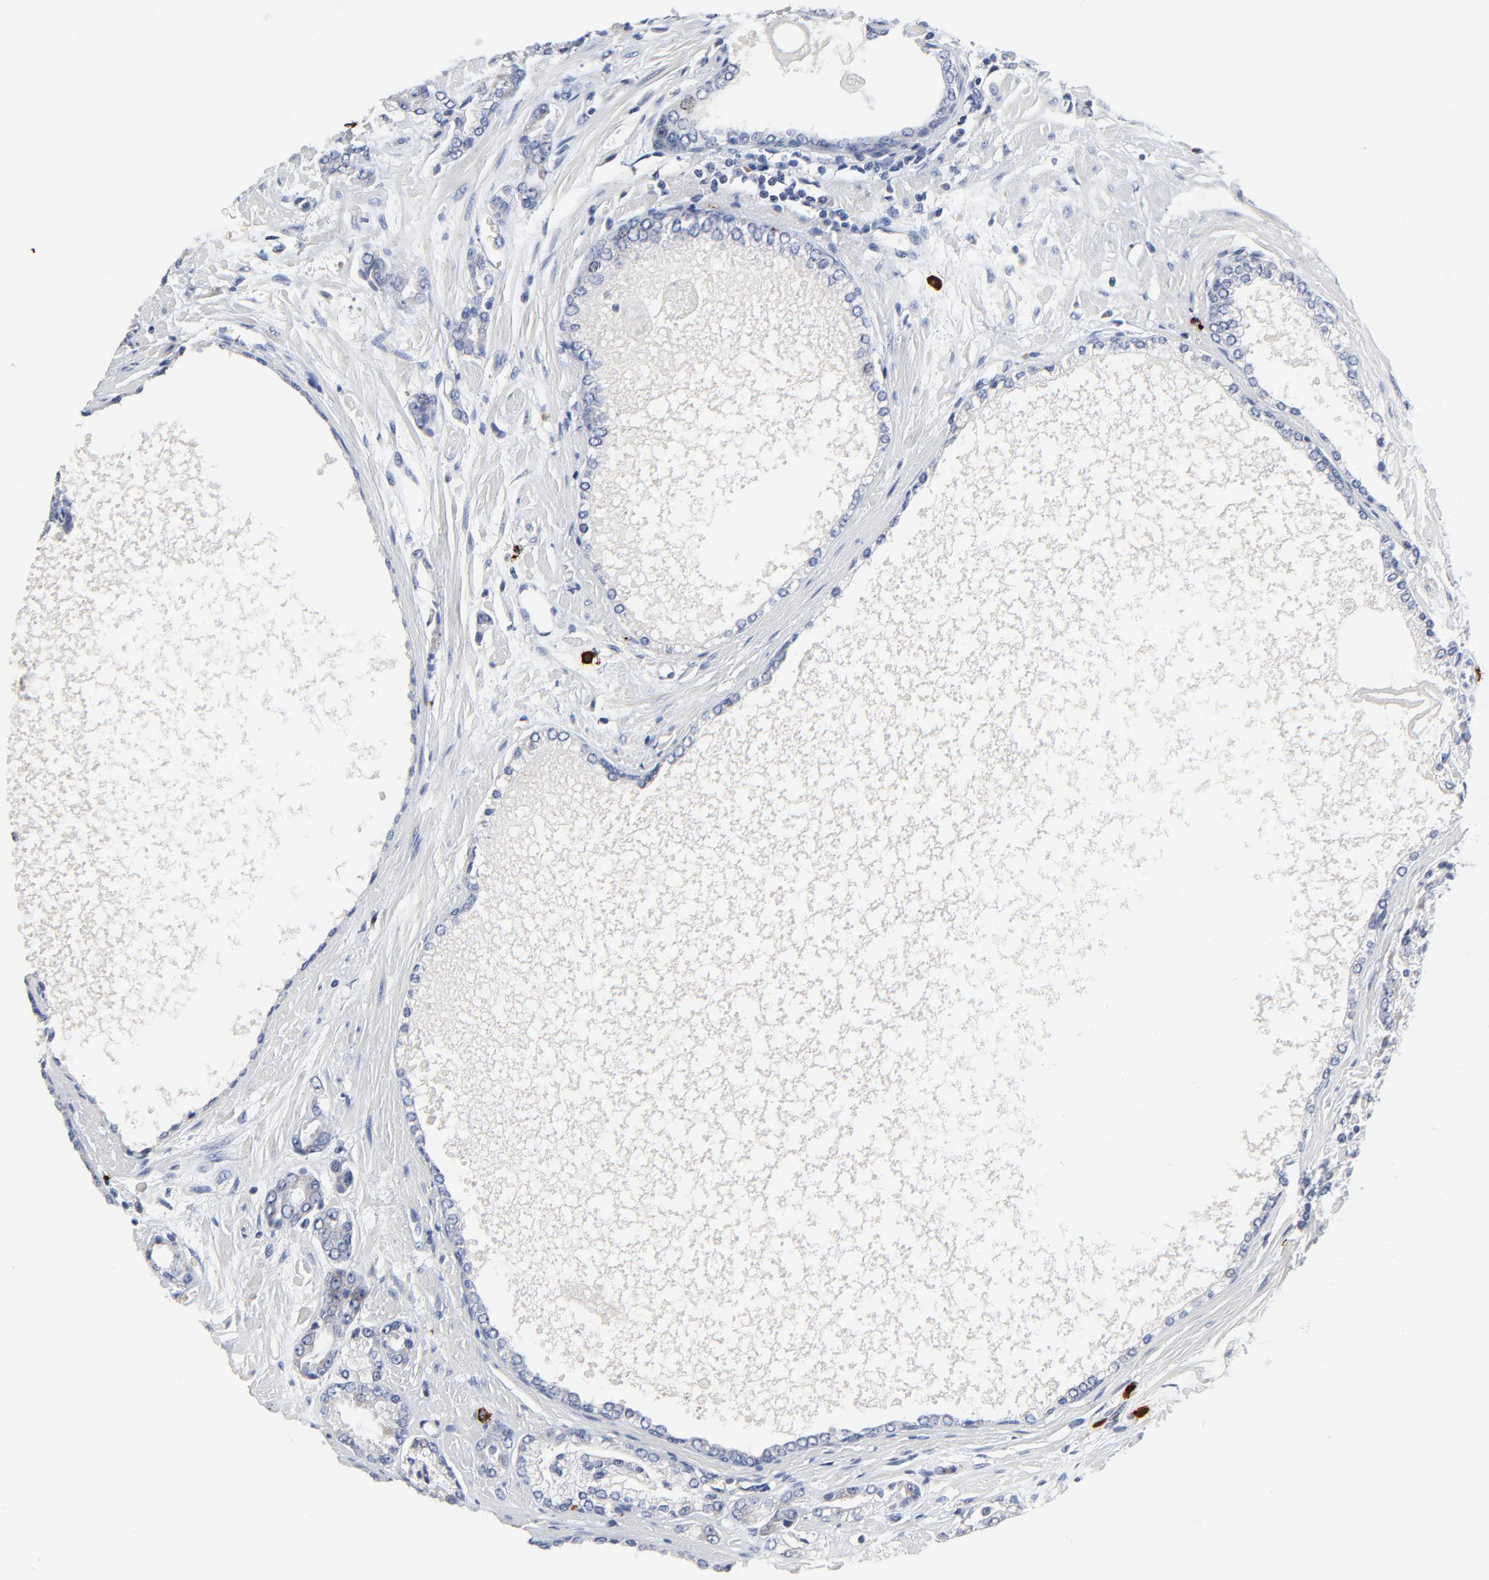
{"staining": {"intensity": "negative", "quantity": "none", "location": "none"}, "tissue": "prostate cancer", "cell_type": "Tumor cells", "image_type": "cancer", "snomed": [{"axis": "morphology", "description": "Adenocarcinoma, High grade"}, {"axis": "topography", "description": "Prostate"}], "caption": "Image shows no significant protein expression in tumor cells of prostate cancer. (DAB immunohistochemistry (IHC), high magnification).", "gene": "FBXL5", "patient": {"sex": "male", "age": 71}}